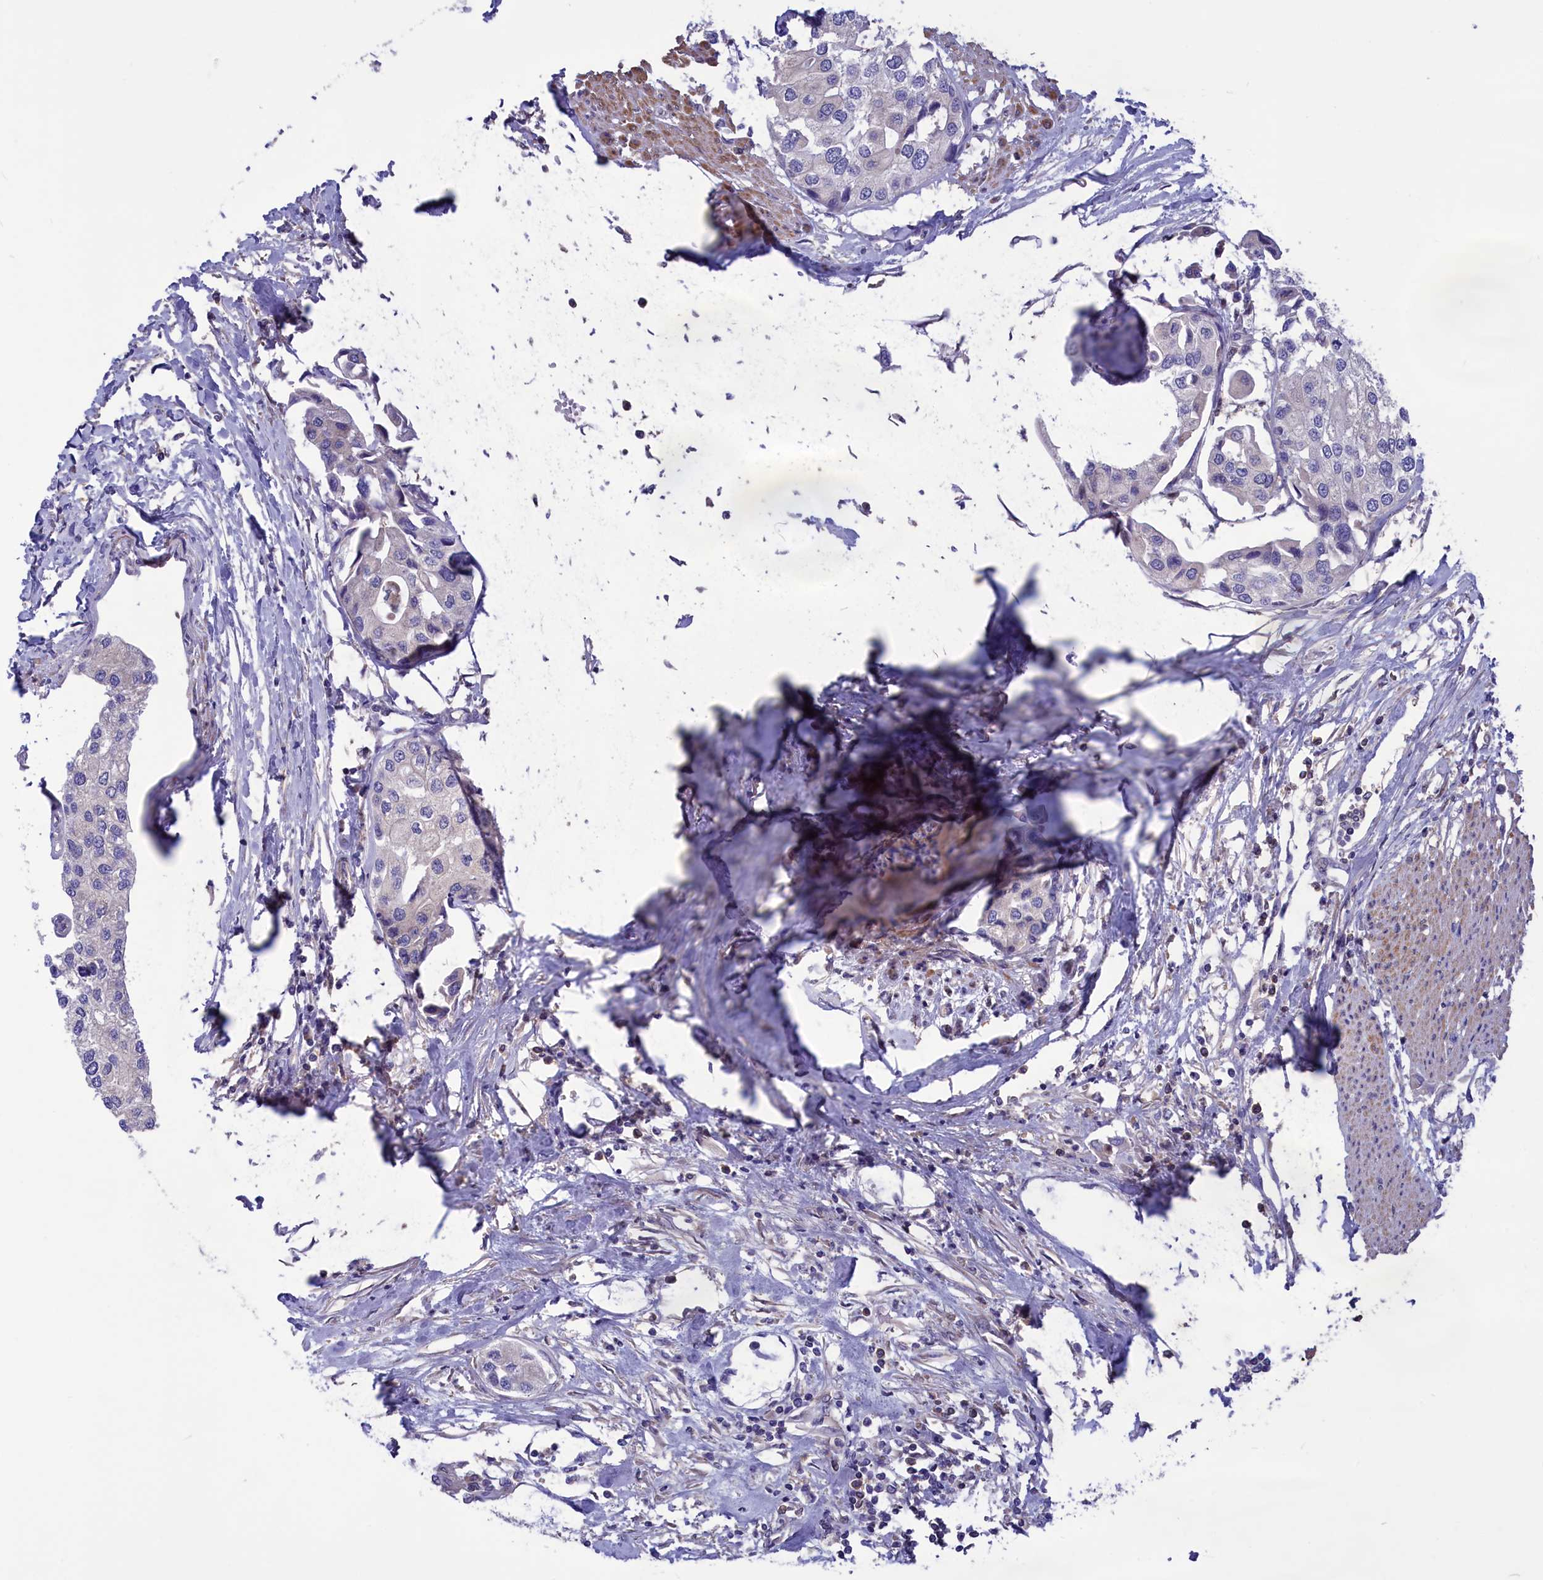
{"staining": {"intensity": "negative", "quantity": "none", "location": "none"}, "tissue": "urothelial cancer", "cell_type": "Tumor cells", "image_type": "cancer", "snomed": [{"axis": "morphology", "description": "Urothelial carcinoma, High grade"}, {"axis": "topography", "description": "Urinary bladder"}], "caption": "Human urothelial cancer stained for a protein using immunohistochemistry shows no positivity in tumor cells.", "gene": "AMDHD2", "patient": {"sex": "male", "age": 64}}